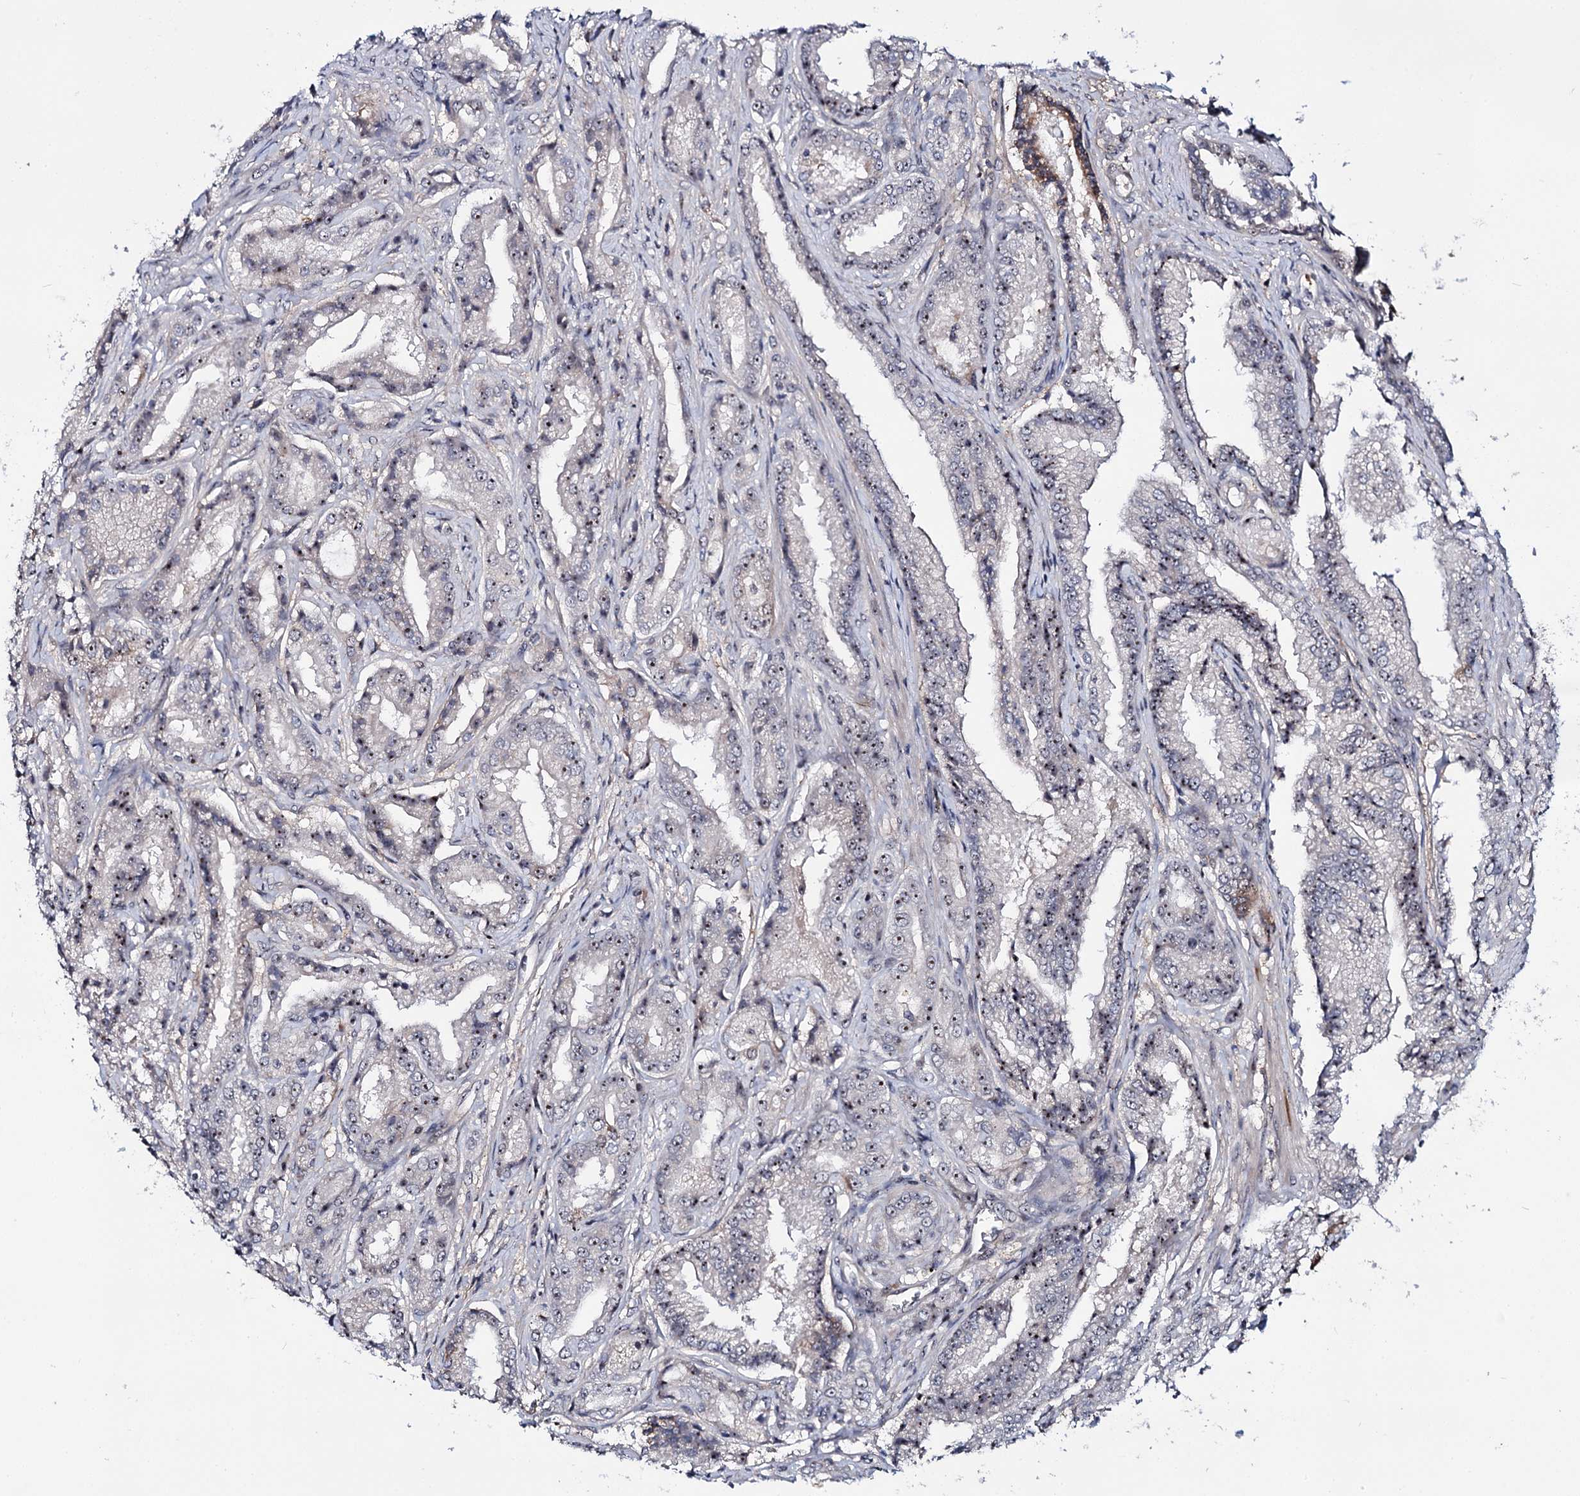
{"staining": {"intensity": "moderate", "quantity": "<25%", "location": "nuclear"}, "tissue": "prostate cancer", "cell_type": "Tumor cells", "image_type": "cancer", "snomed": [{"axis": "morphology", "description": "Adenocarcinoma, High grade"}, {"axis": "topography", "description": "Prostate"}], "caption": "Prostate cancer was stained to show a protein in brown. There is low levels of moderate nuclear positivity in about <25% of tumor cells.", "gene": "SUPT20H", "patient": {"sex": "male", "age": 72}}